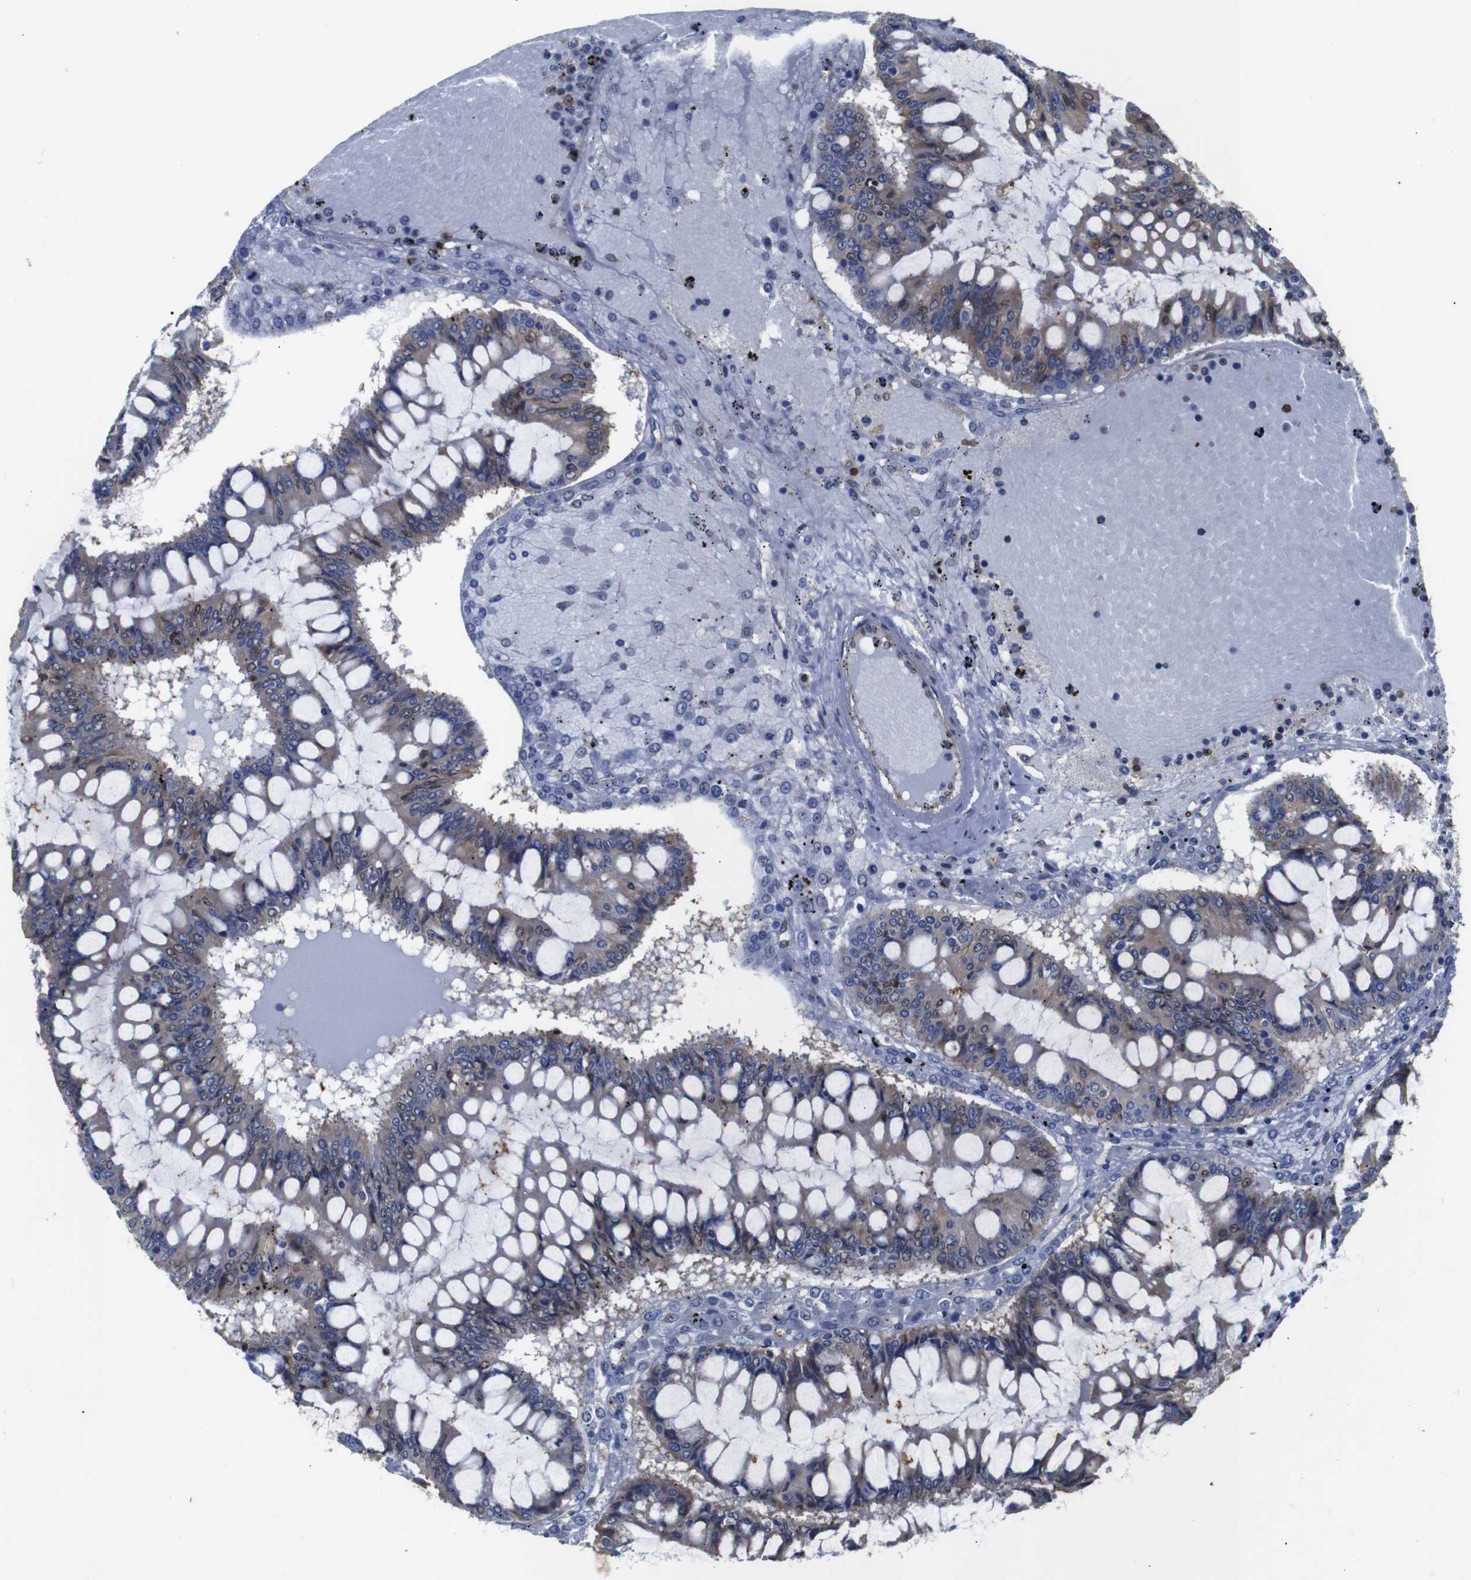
{"staining": {"intensity": "weak", "quantity": "25%-75%", "location": "cytoplasmic/membranous,nuclear"}, "tissue": "ovarian cancer", "cell_type": "Tumor cells", "image_type": "cancer", "snomed": [{"axis": "morphology", "description": "Cystadenocarcinoma, mucinous, NOS"}, {"axis": "topography", "description": "Ovary"}], "caption": "Ovarian cancer stained with a protein marker reveals weak staining in tumor cells.", "gene": "BRWD3", "patient": {"sex": "female", "age": 73}}